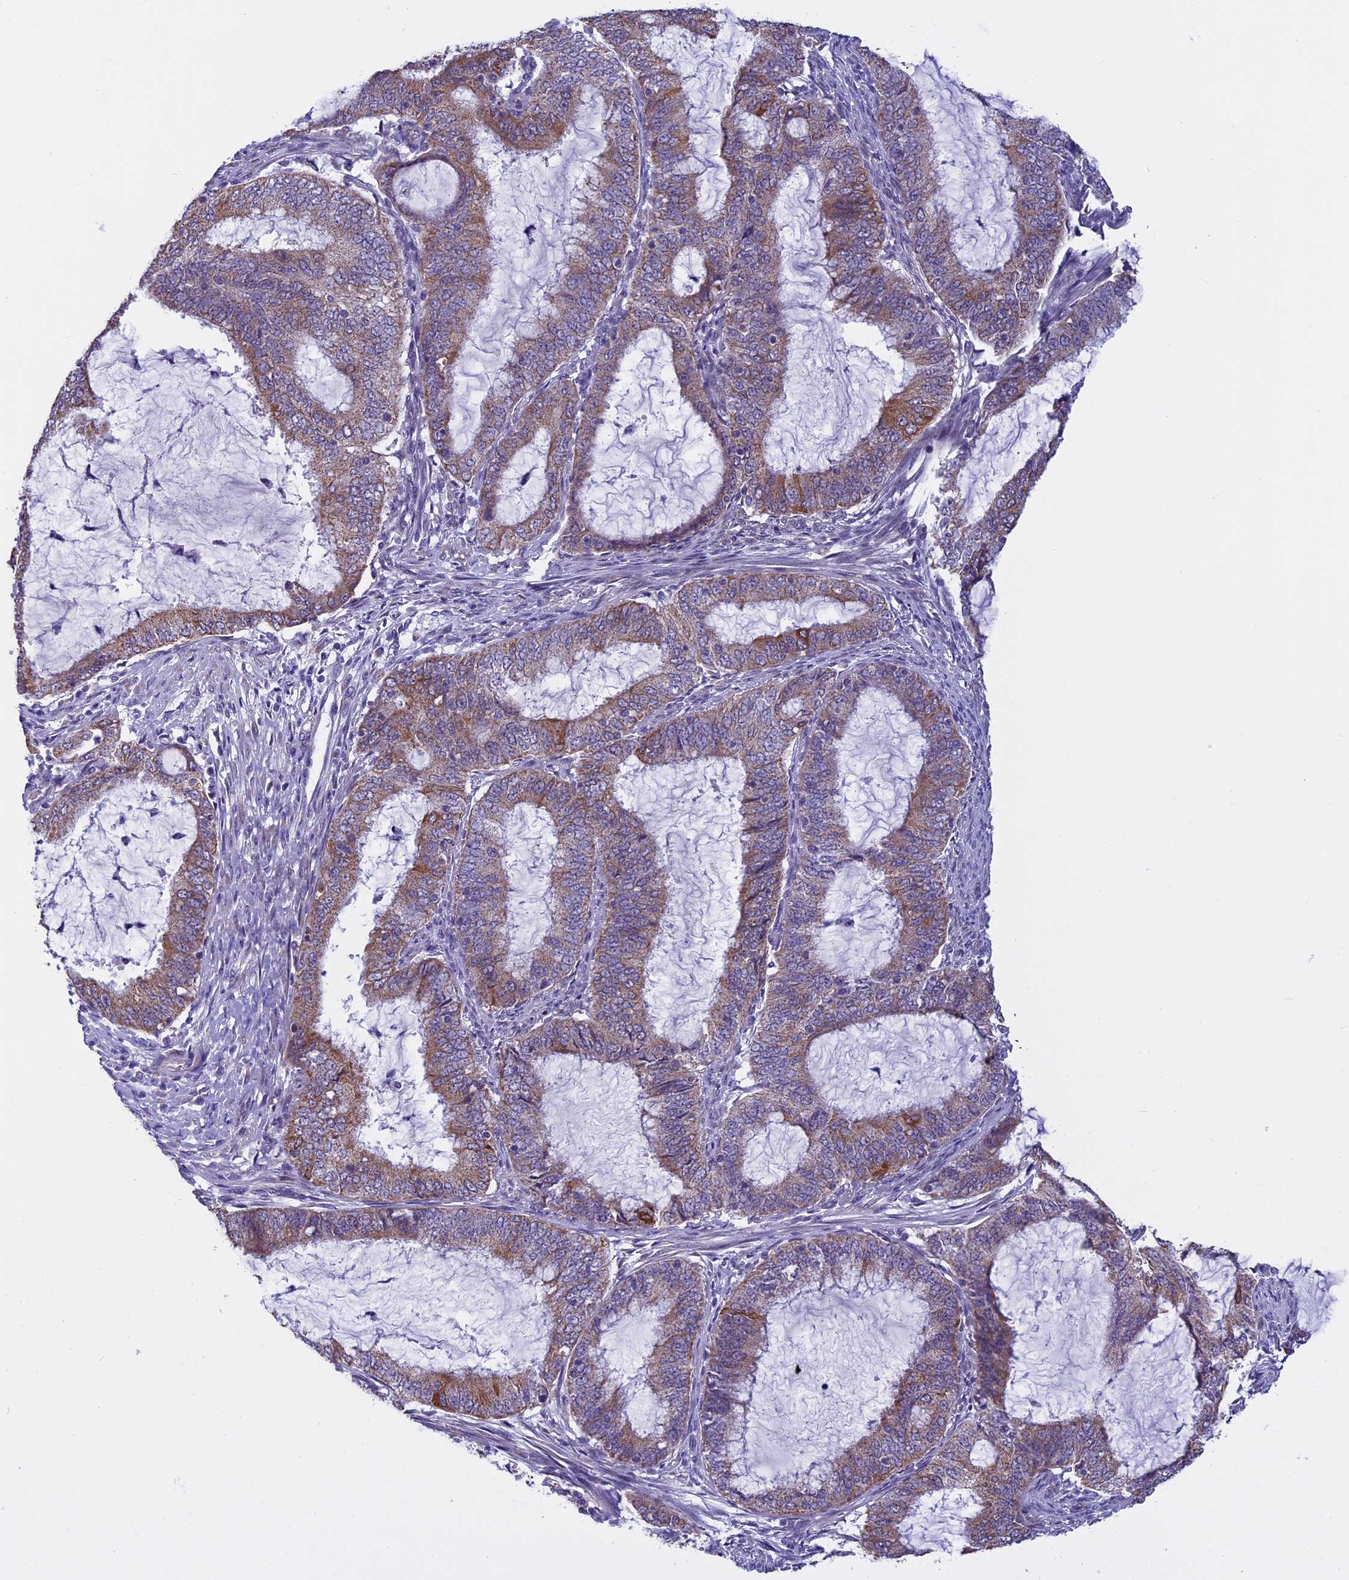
{"staining": {"intensity": "moderate", "quantity": ">75%", "location": "cytoplasmic/membranous"}, "tissue": "endometrial cancer", "cell_type": "Tumor cells", "image_type": "cancer", "snomed": [{"axis": "morphology", "description": "Adenocarcinoma, NOS"}, {"axis": "topography", "description": "Endometrium"}], "caption": "Endometrial cancer stained with a brown dye reveals moderate cytoplasmic/membranous positive staining in about >75% of tumor cells.", "gene": "ZNF317", "patient": {"sex": "female", "age": 51}}